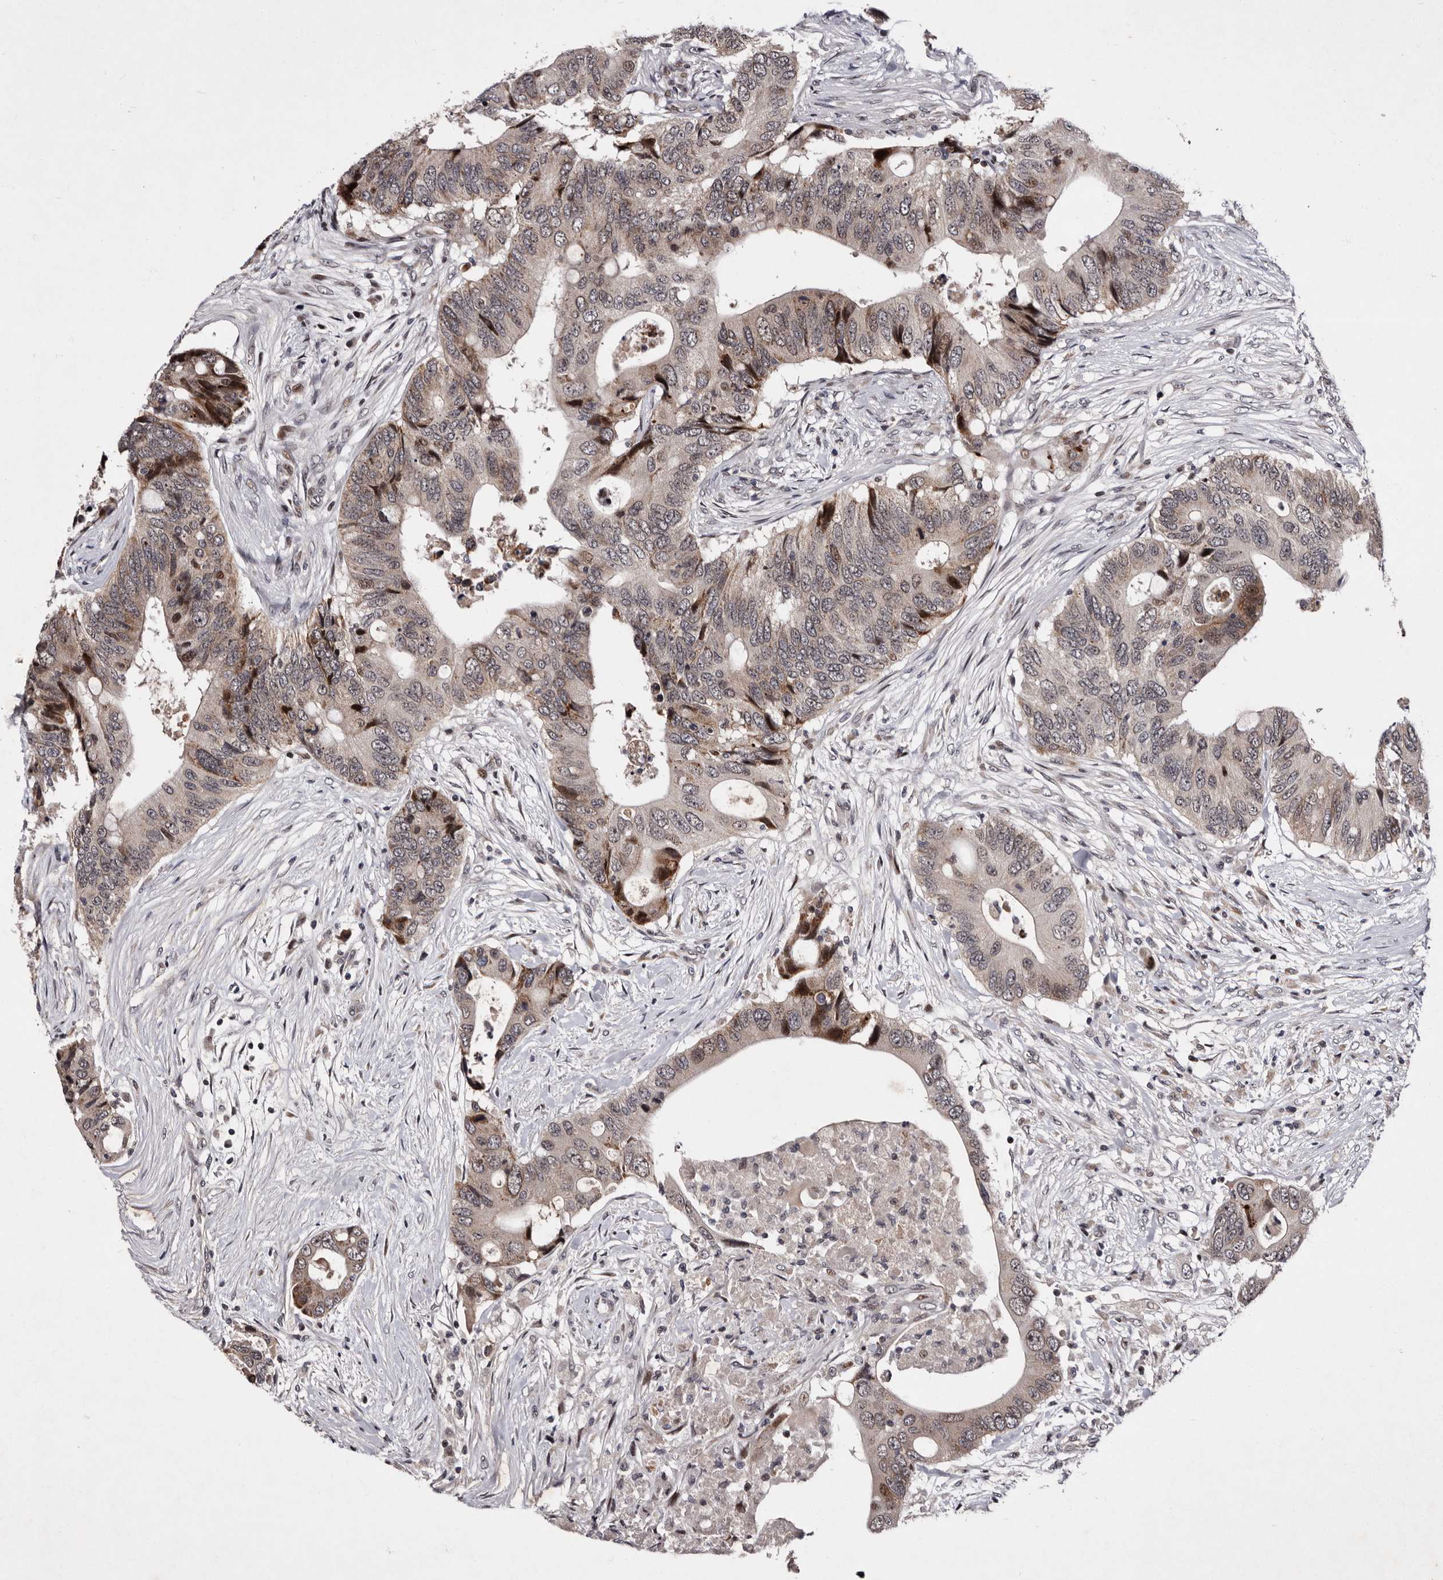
{"staining": {"intensity": "moderate", "quantity": "<25%", "location": "cytoplasmic/membranous,nuclear"}, "tissue": "colorectal cancer", "cell_type": "Tumor cells", "image_type": "cancer", "snomed": [{"axis": "morphology", "description": "Adenocarcinoma, NOS"}, {"axis": "topography", "description": "Colon"}], "caption": "Tumor cells demonstrate low levels of moderate cytoplasmic/membranous and nuclear expression in approximately <25% of cells in human adenocarcinoma (colorectal). (IHC, brightfield microscopy, high magnification).", "gene": "TNKS", "patient": {"sex": "male", "age": 71}}